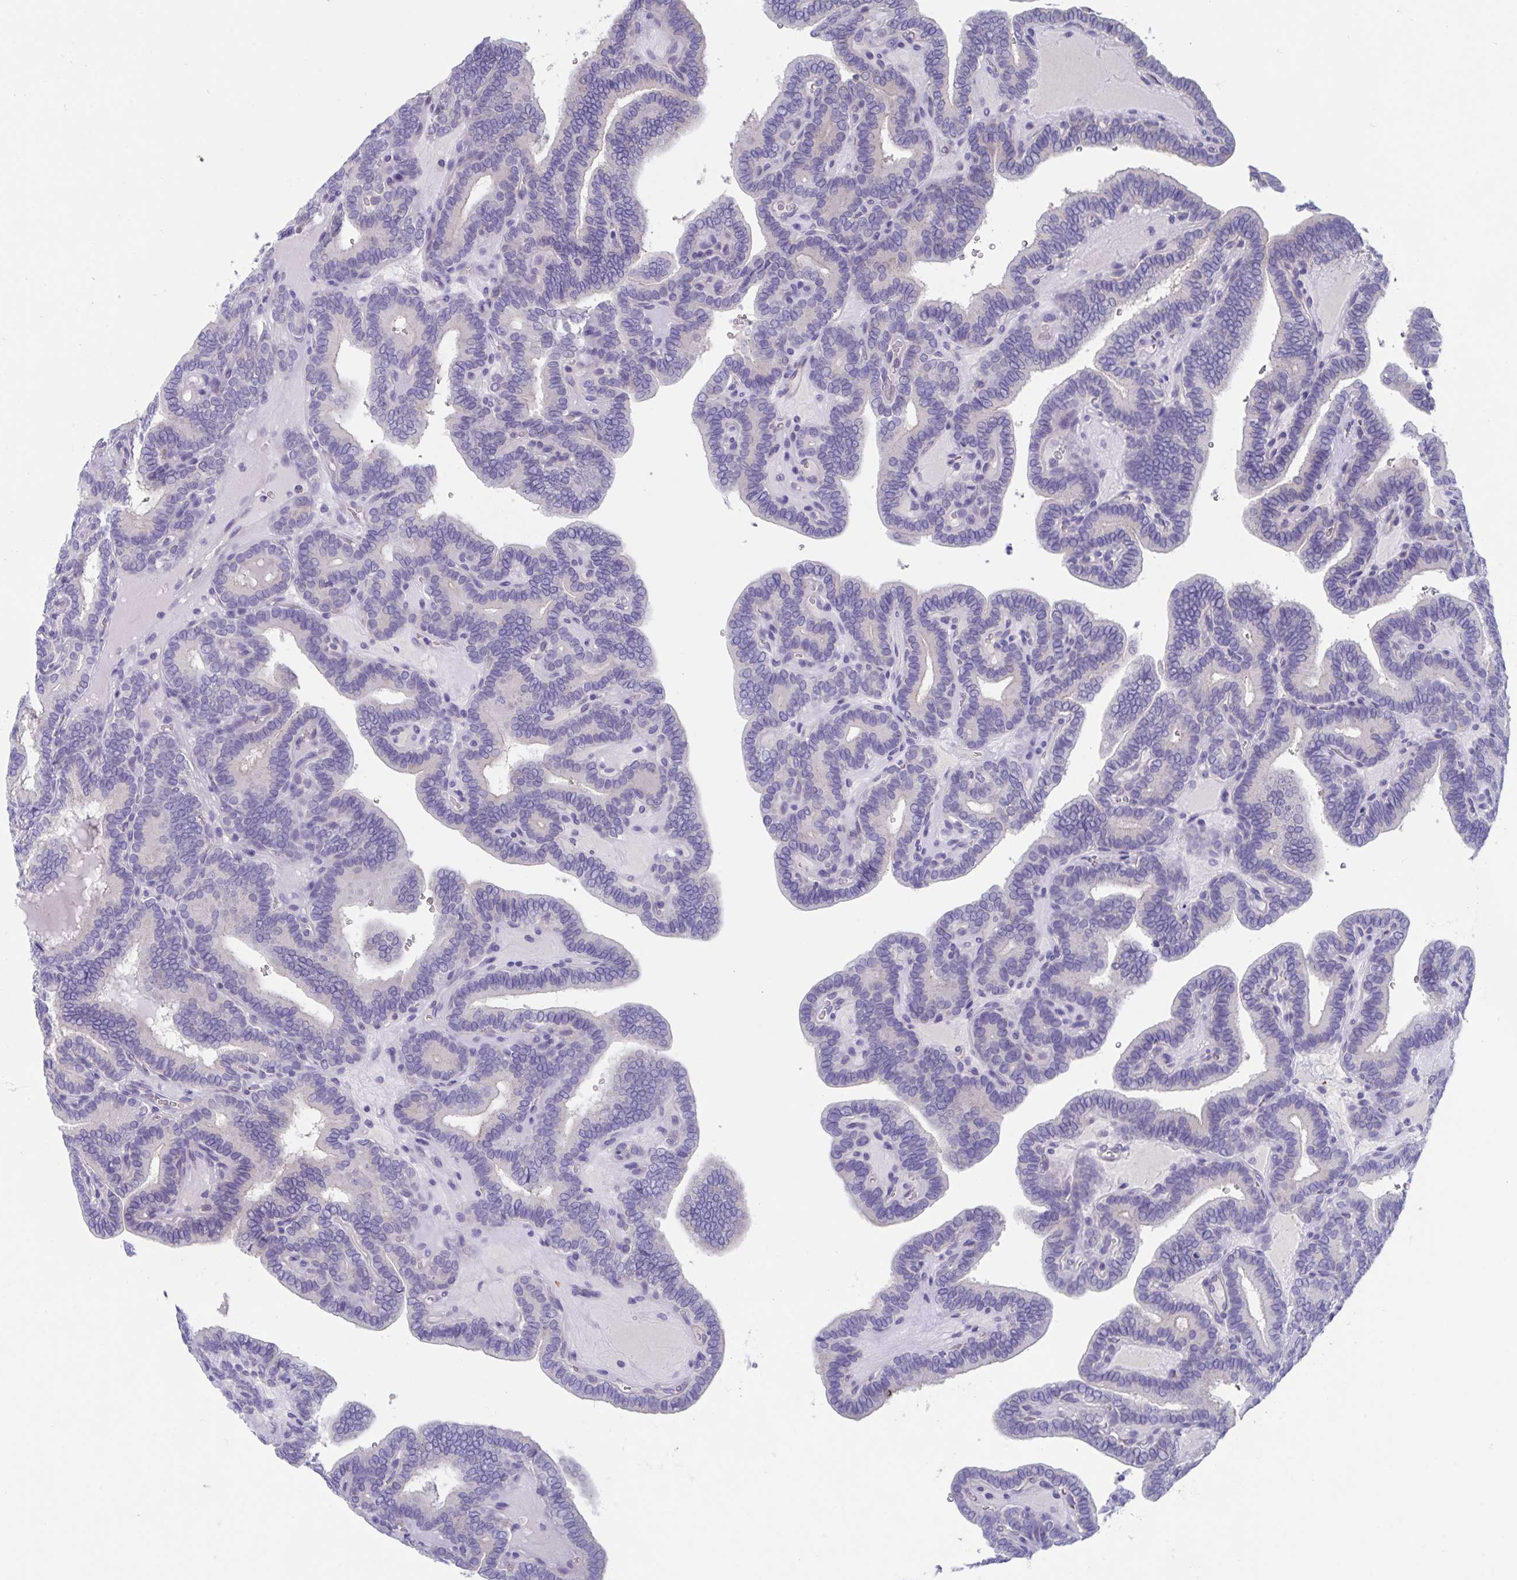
{"staining": {"intensity": "negative", "quantity": "none", "location": "none"}, "tissue": "thyroid cancer", "cell_type": "Tumor cells", "image_type": "cancer", "snomed": [{"axis": "morphology", "description": "Papillary adenocarcinoma, NOS"}, {"axis": "topography", "description": "Thyroid gland"}], "caption": "This micrograph is of thyroid cancer (papillary adenocarcinoma) stained with immunohistochemistry to label a protein in brown with the nuclei are counter-stained blue. There is no staining in tumor cells.", "gene": "TTC30B", "patient": {"sex": "female", "age": 21}}